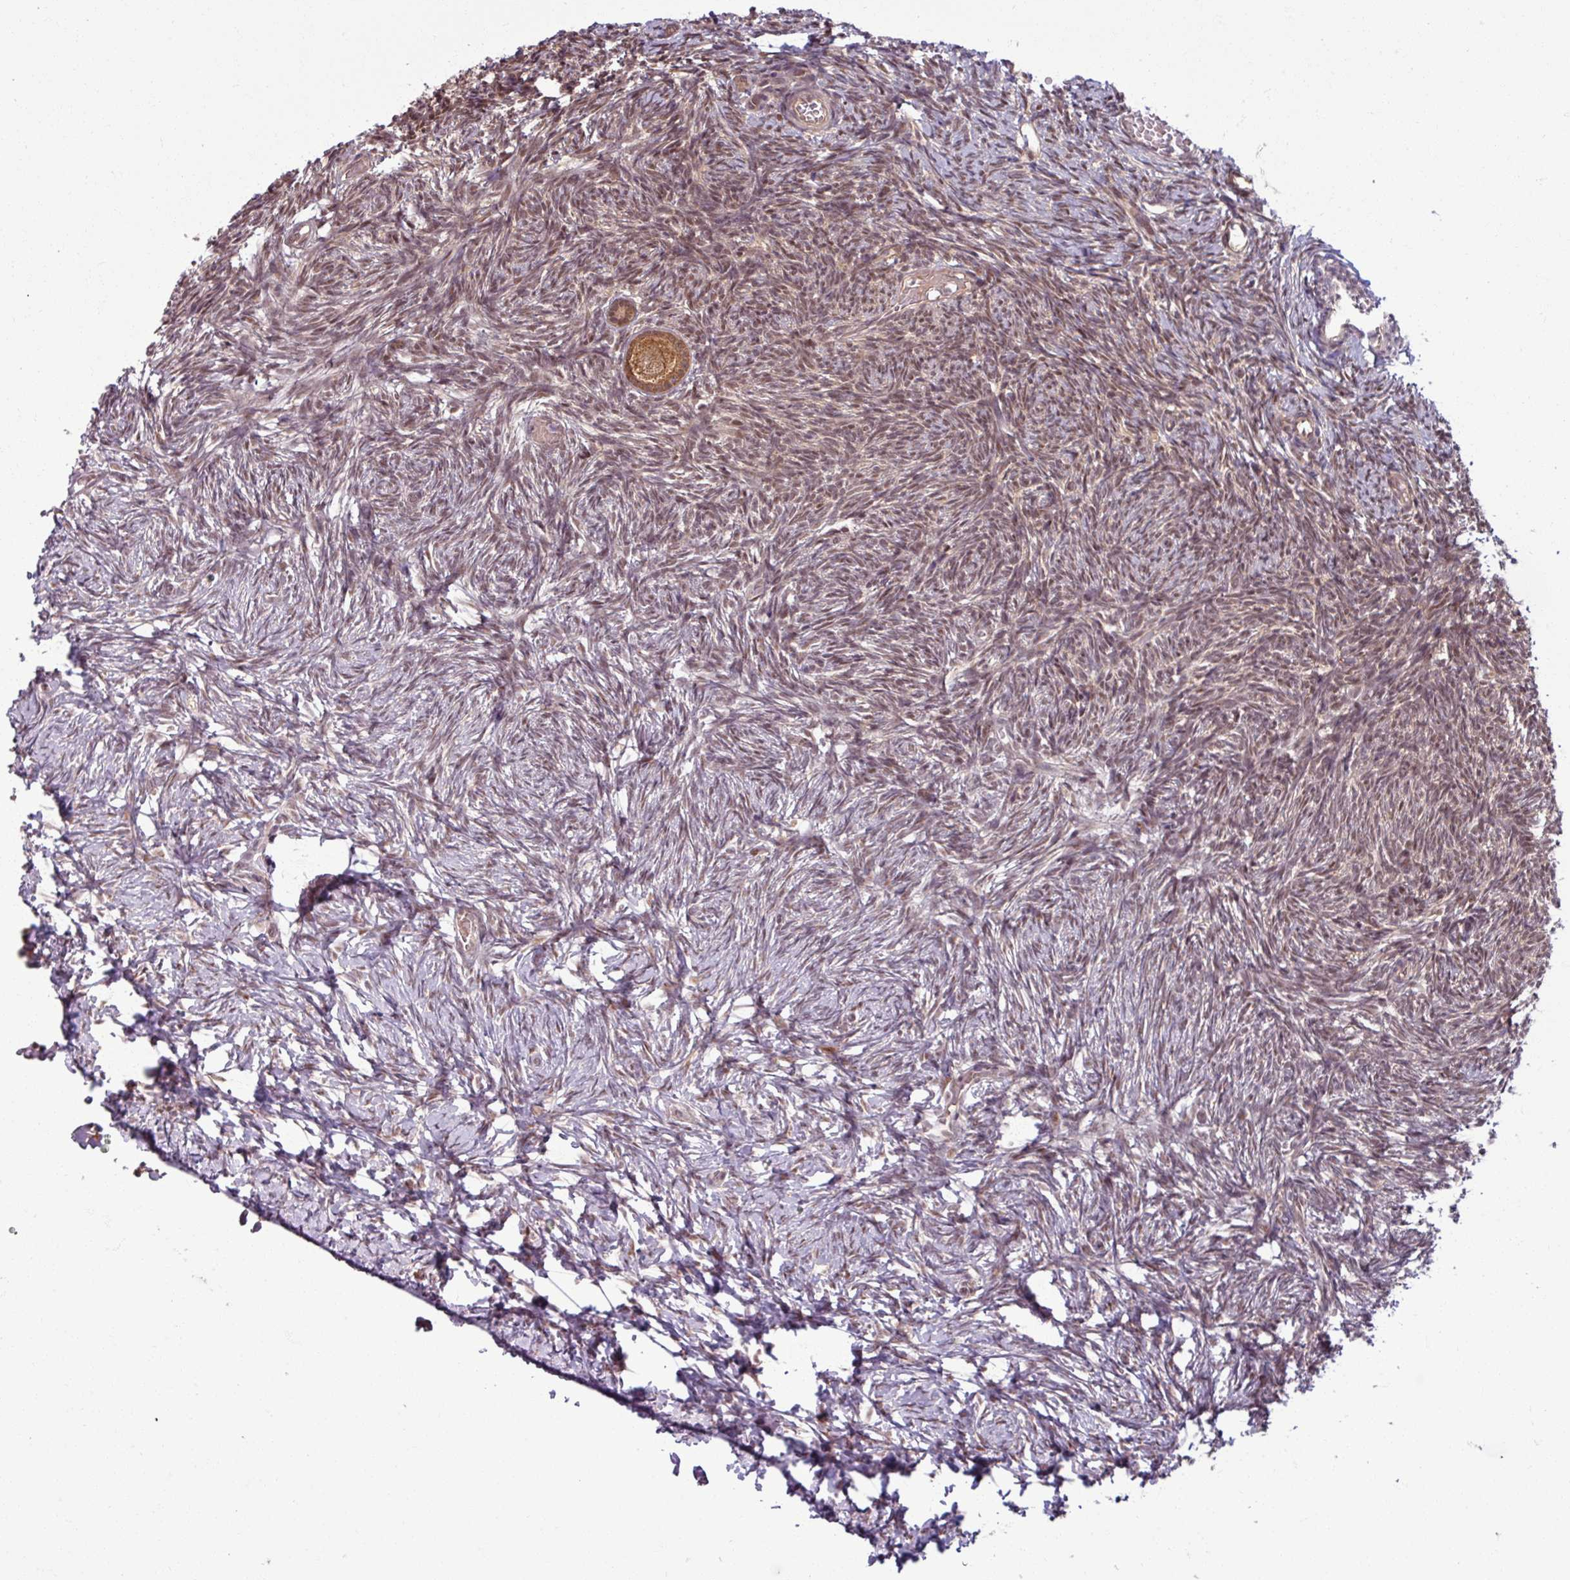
{"staining": {"intensity": "moderate", "quantity": ">75%", "location": "cytoplasmic/membranous"}, "tissue": "ovary", "cell_type": "Follicle cells", "image_type": "normal", "snomed": [{"axis": "morphology", "description": "Normal tissue, NOS"}, {"axis": "topography", "description": "Ovary"}], "caption": "The image exhibits a brown stain indicating the presence of a protein in the cytoplasmic/membranous of follicle cells in ovary.", "gene": "KCTD11", "patient": {"sex": "female", "age": 39}}